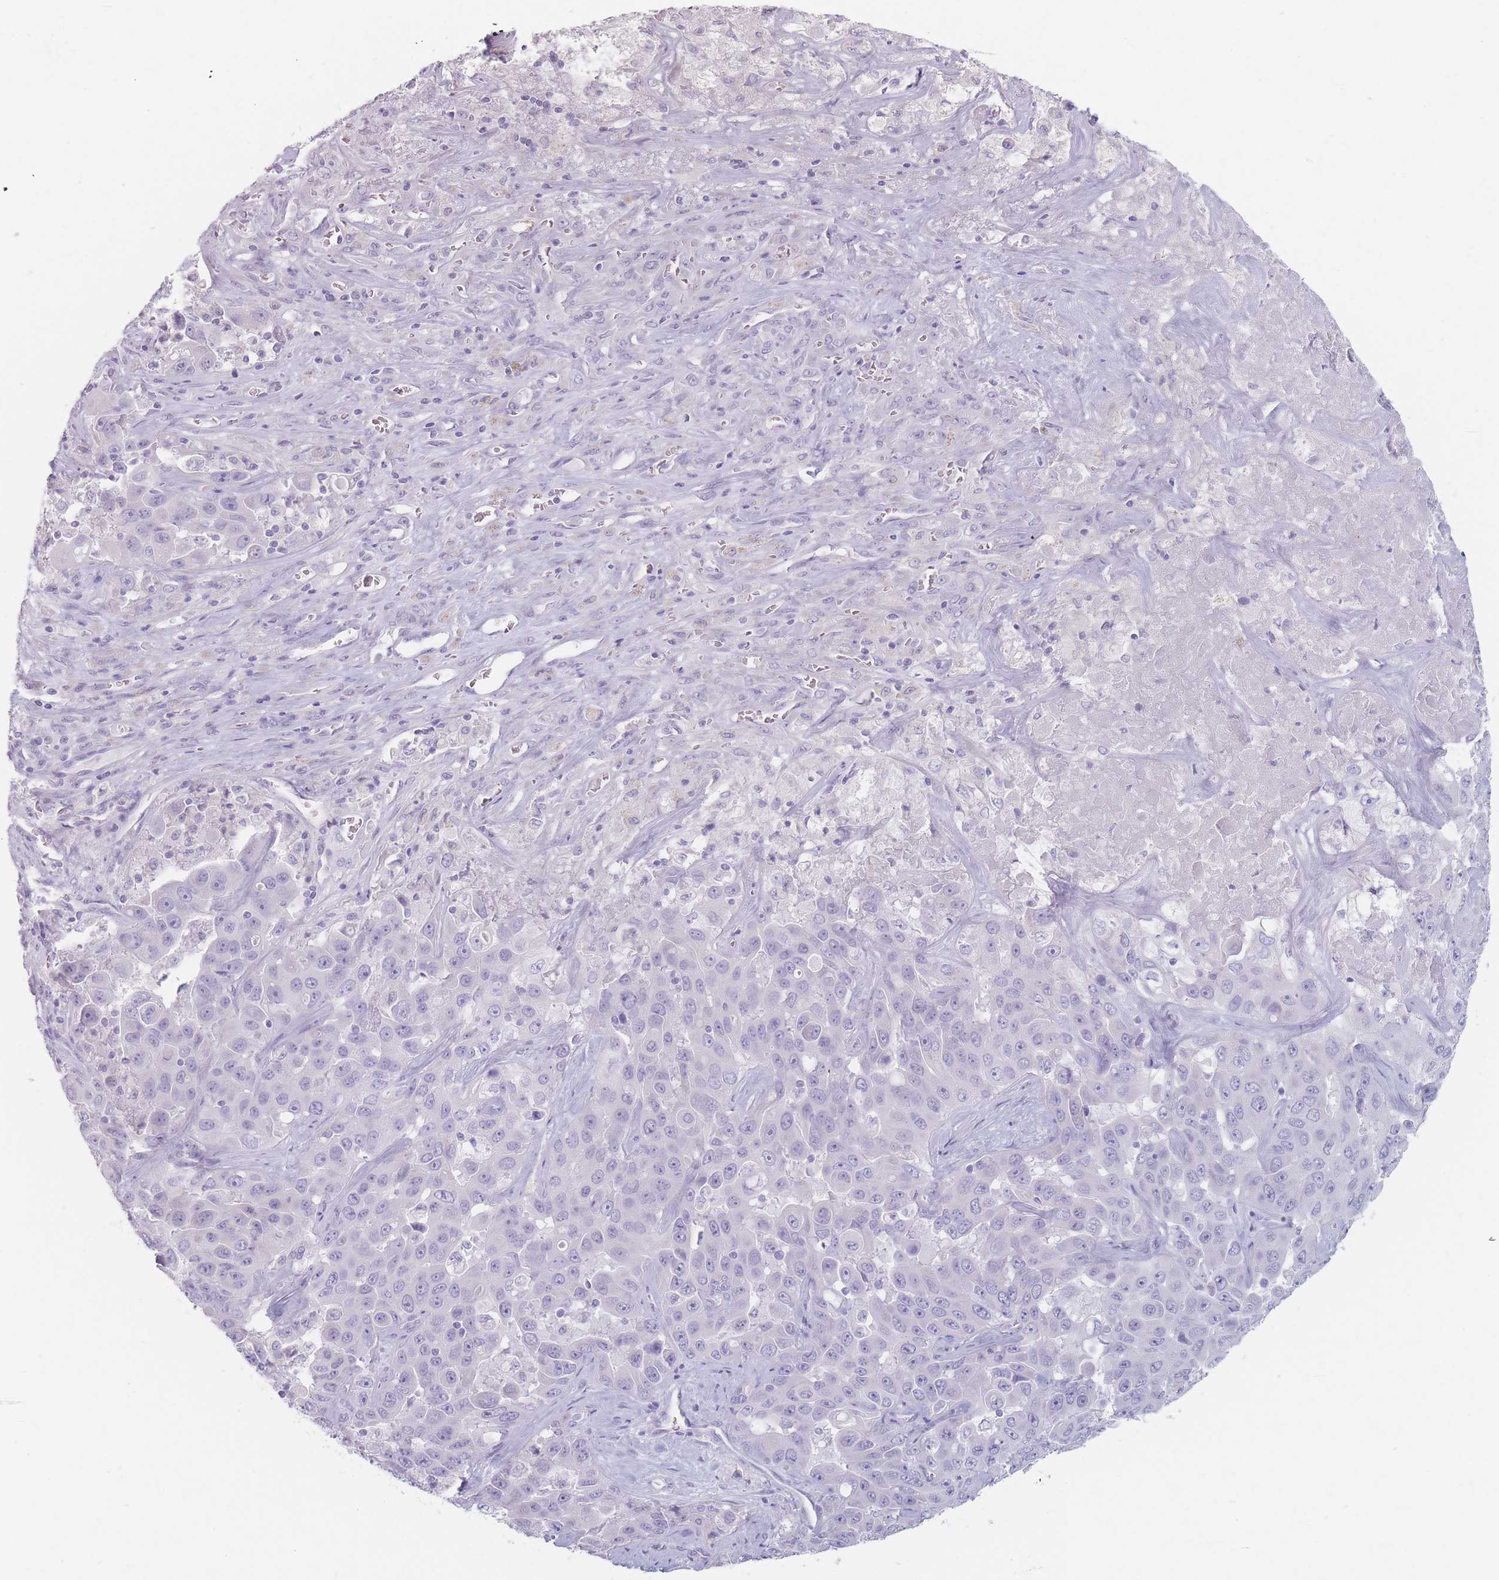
{"staining": {"intensity": "negative", "quantity": "none", "location": "none"}, "tissue": "liver cancer", "cell_type": "Tumor cells", "image_type": "cancer", "snomed": [{"axis": "morphology", "description": "Cholangiocarcinoma"}, {"axis": "topography", "description": "Liver"}], "caption": "The histopathology image reveals no significant expression in tumor cells of liver cholangiocarcinoma.", "gene": "PIGM", "patient": {"sex": "female", "age": 52}}